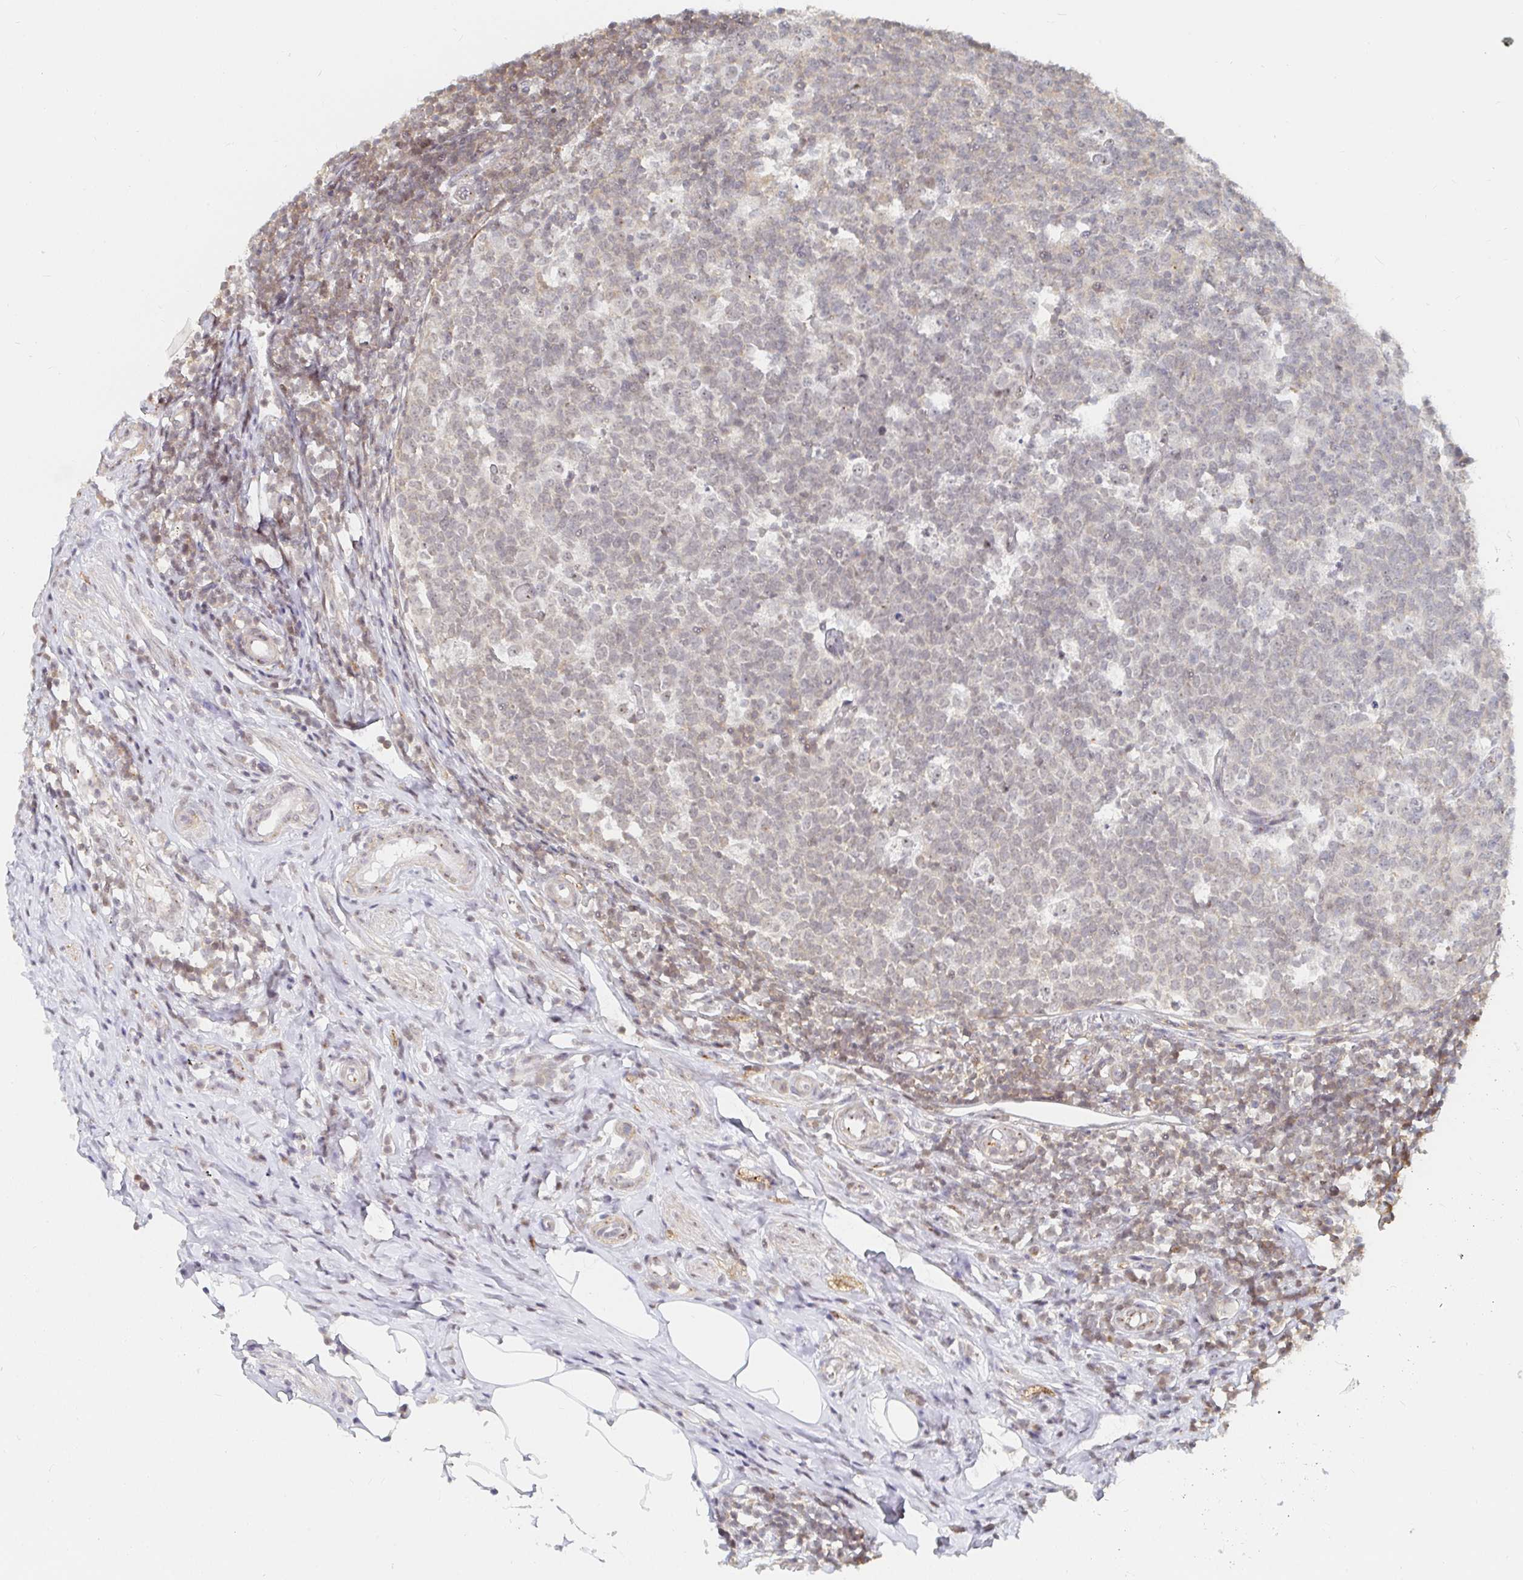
{"staining": {"intensity": "weak", "quantity": "25%-75%", "location": "cytoplasmic/membranous,nuclear"}, "tissue": "appendix", "cell_type": "Glandular cells", "image_type": "normal", "snomed": [{"axis": "morphology", "description": "Normal tissue, NOS"}, {"axis": "topography", "description": "Appendix"}], "caption": "This image reveals immunohistochemistry (IHC) staining of normal appendix, with low weak cytoplasmic/membranous,nuclear staining in about 25%-75% of glandular cells.", "gene": "CHD2", "patient": {"sex": "male", "age": 18}}